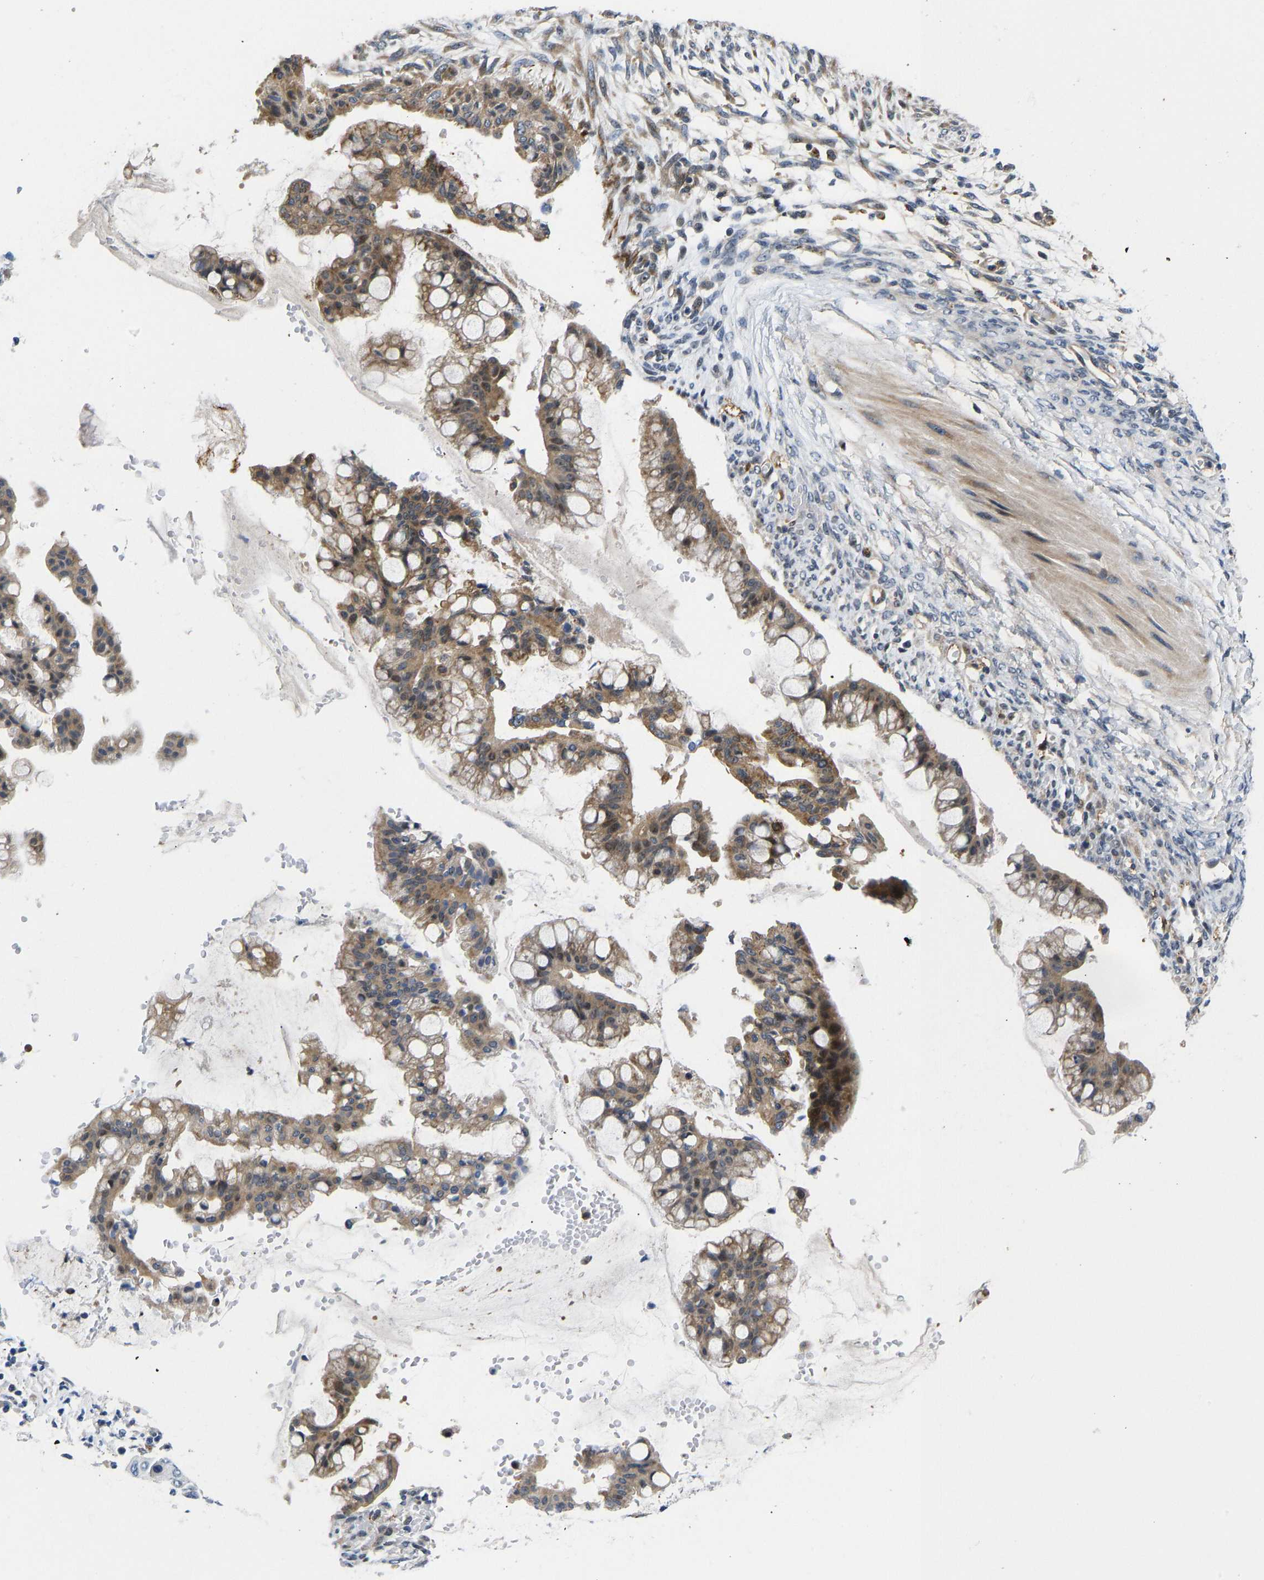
{"staining": {"intensity": "moderate", "quantity": ">75%", "location": "cytoplasmic/membranous"}, "tissue": "ovarian cancer", "cell_type": "Tumor cells", "image_type": "cancer", "snomed": [{"axis": "morphology", "description": "Cystadenocarcinoma, mucinous, NOS"}, {"axis": "topography", "description": "Ovary"}], "caption": "A brown stain shows moderate cytoplasmic/membranous staining of a protein in human ovarian cancer tumor cells.", "gene": "RESF1", "patient": {"sex": "female", "age": 73}}